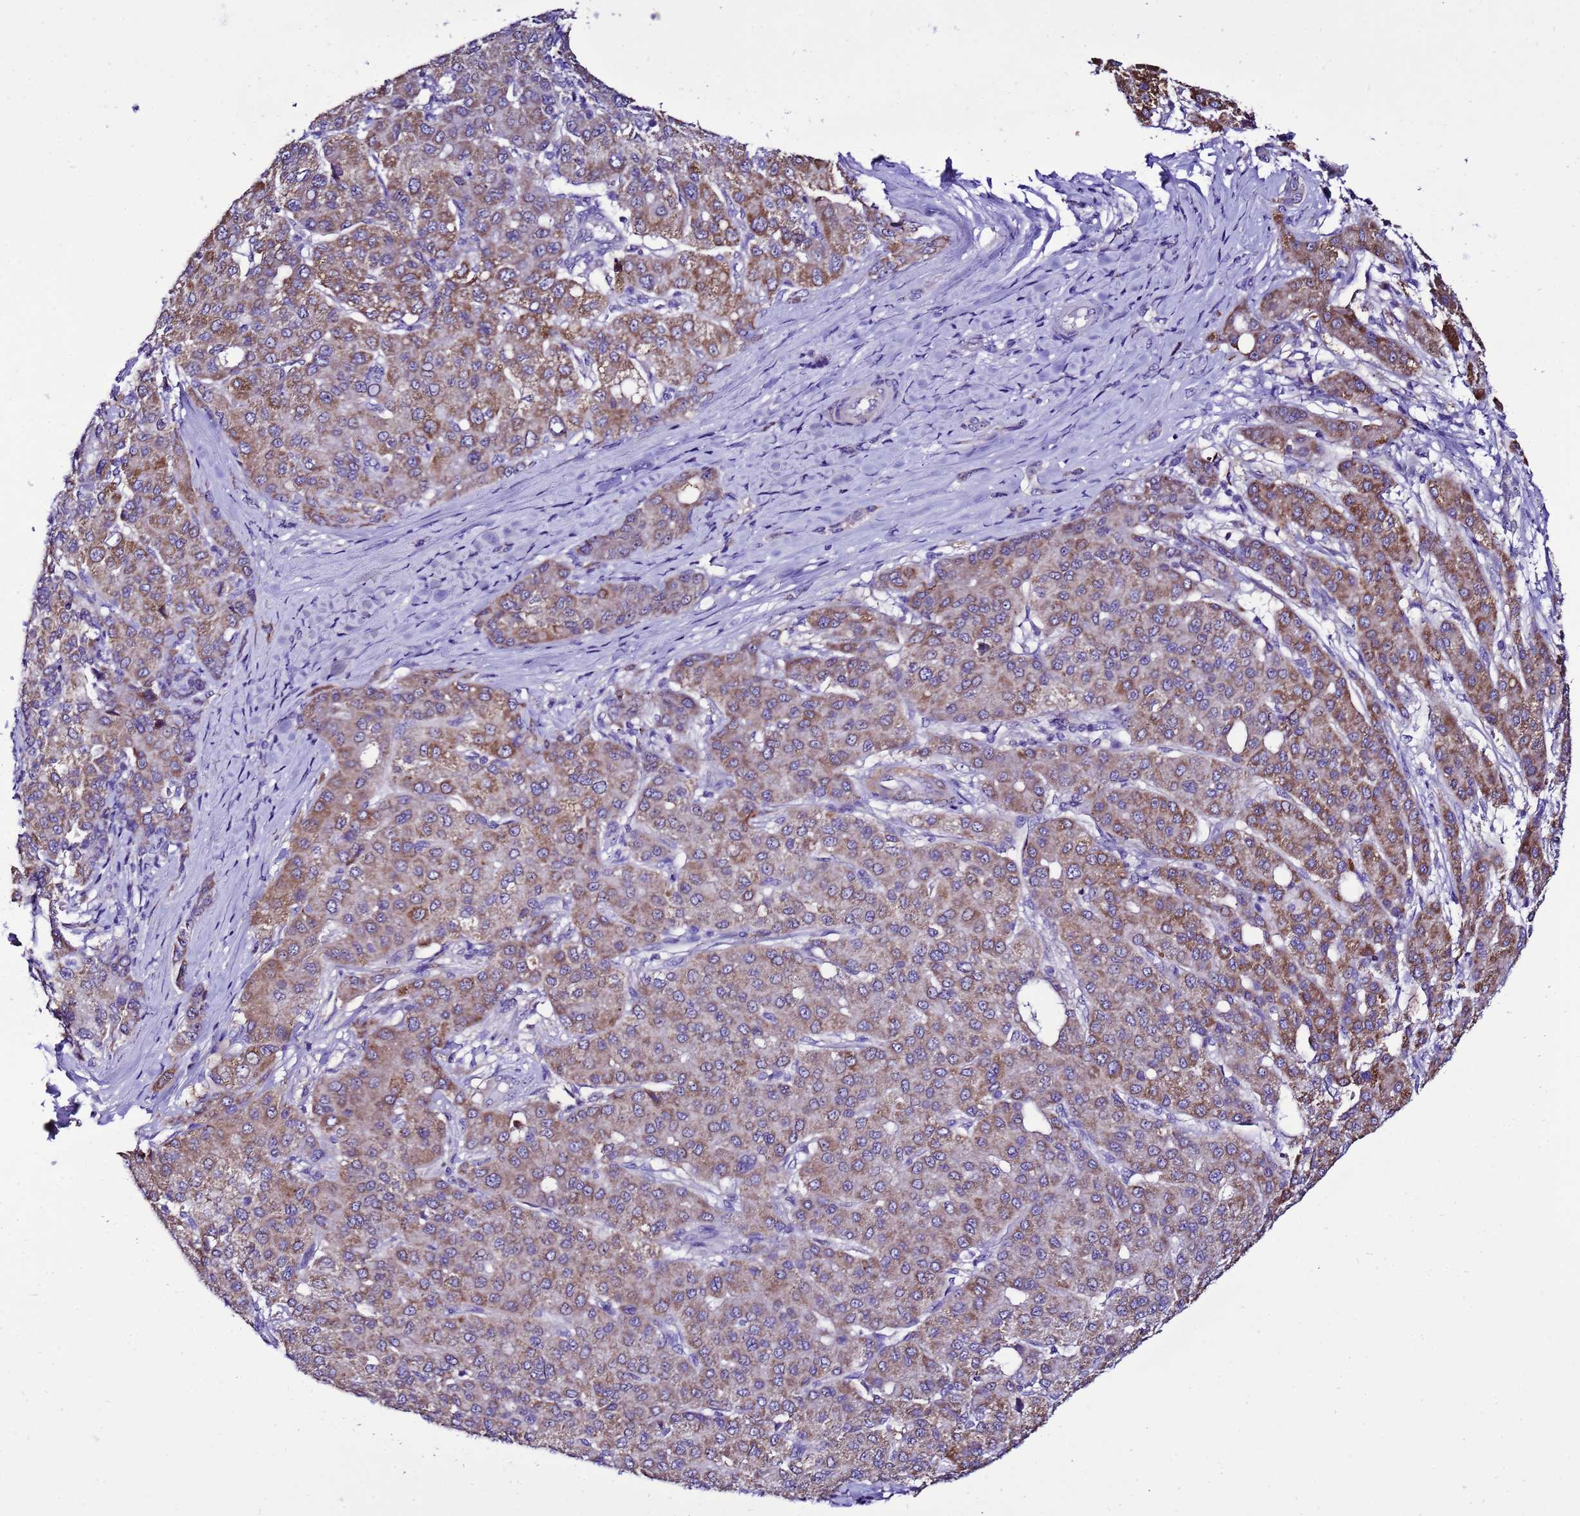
{"staining": {"intensity": "moderate", "quantity": ">75%", "location": "cytoplasmic/membranous"}, "tissue": "liver cancer", "cell_type": "Tumor cells", "image_type": "cancer", "snomed": [{"axis": "morphology", "description": "Carcinoma, Hepatocellular, NOS"}, {"axis": "topography", "description": "Liver"}], "caption": "The photomicrograph exhibits staining of hepatocellular carcinoma (liver), revealing moderate cytoplasmic/membranous protein staining (brown color) within tumor cells.", "gene": "DPH6", "patient": {"sex": "male", "age": 65}}